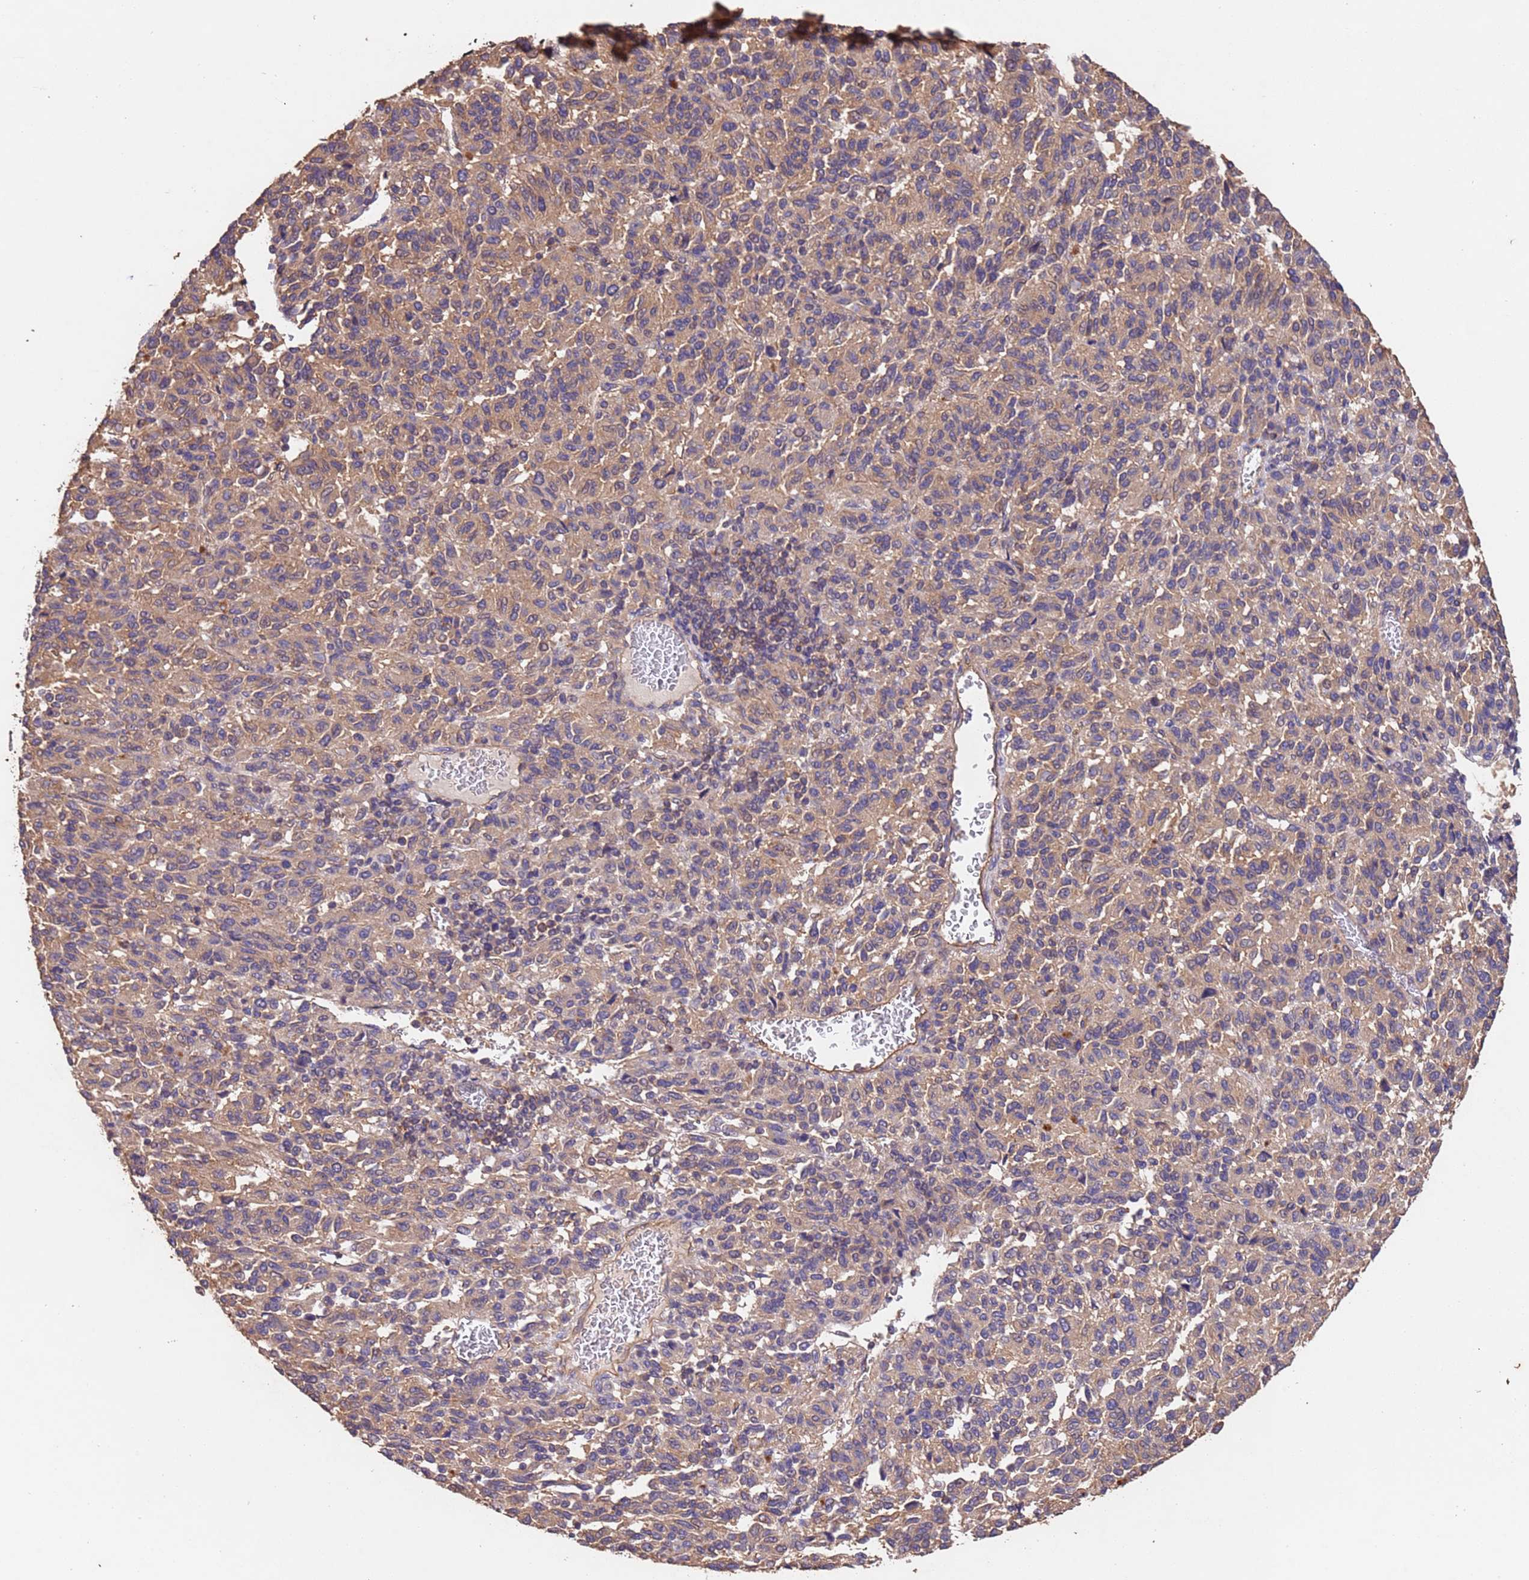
{"staining": {"intensity": "weak", "quantity": ">75%", "location": "cytoplasmic/membranous"}, "tissue": "melanoma", "cell_type": "Tumor cells", "image_type": "cancer", "snomed": [{"axis": "morphology", "description": "Malignant melanoma, Metastatic site"}, {"axis": "topography", "description": "Lung"}], "caption": "Immunohistochemistry (IHC) (DAB (3,3'-diaminobenzidine)) staining of malignant melanoma (metastatic site) demonstrates weak cytoplasmic/membranous protein positivity in about >75% of tumor cells.", "gene": "MTX3", "patient": {"sex": "male", "age": 64}}